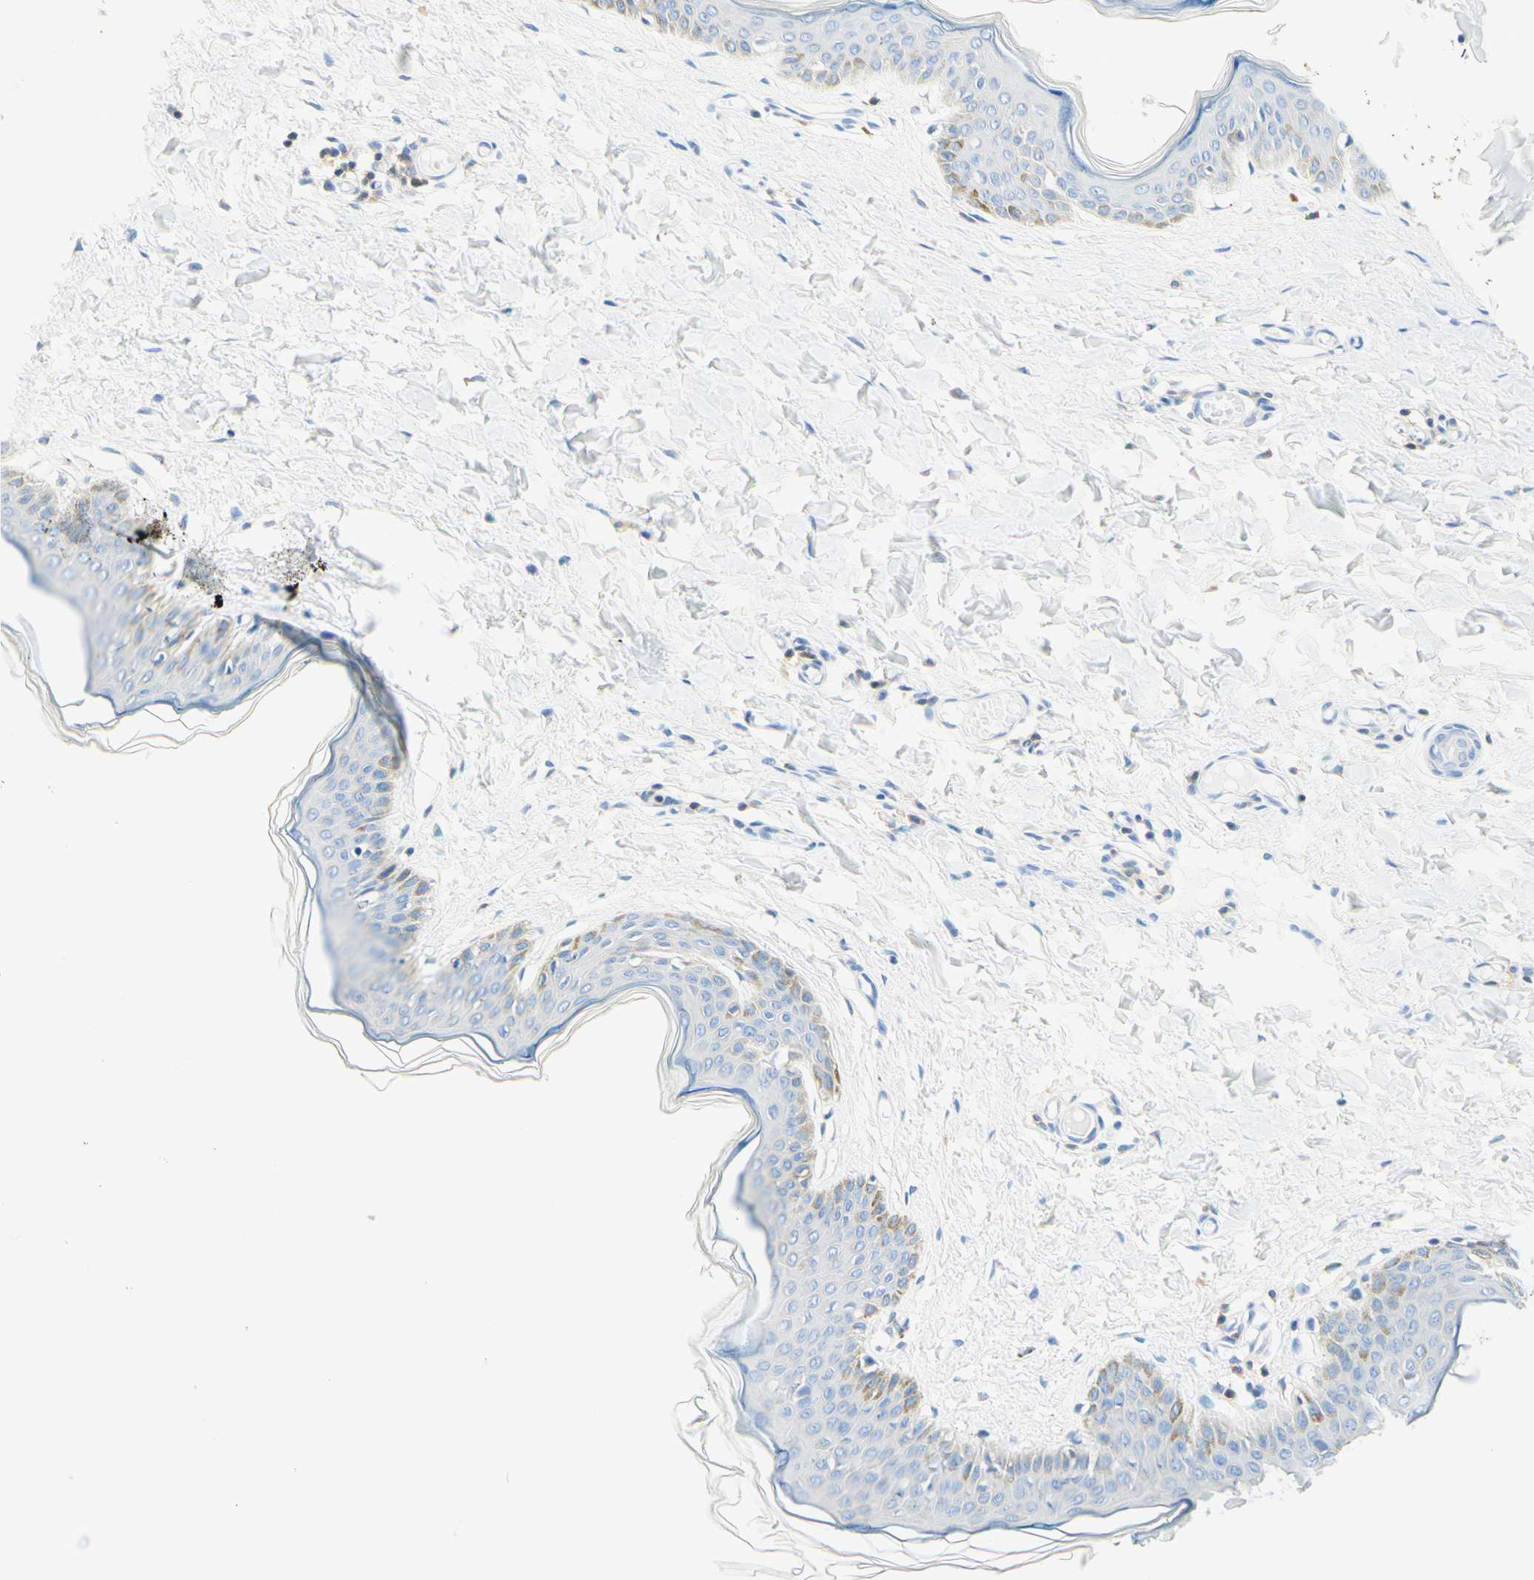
{"staining": {"intensity": "negative", "quantity": "none", "location": "none"}, "tissue": "skin", "cell_type": "Fibroblasts", "image_type": "normal", "snomed": [{"axis": "morphology", "description": "Normal tissue, NOS"}, {"axis": "topography", "description": "Skin"}], "caption": "Human skin stained for a protein using immunohistochemistry displays no staining in fibroblasts.", "gene": "LAT", "patient": {"sex": "female", "age": 17}}